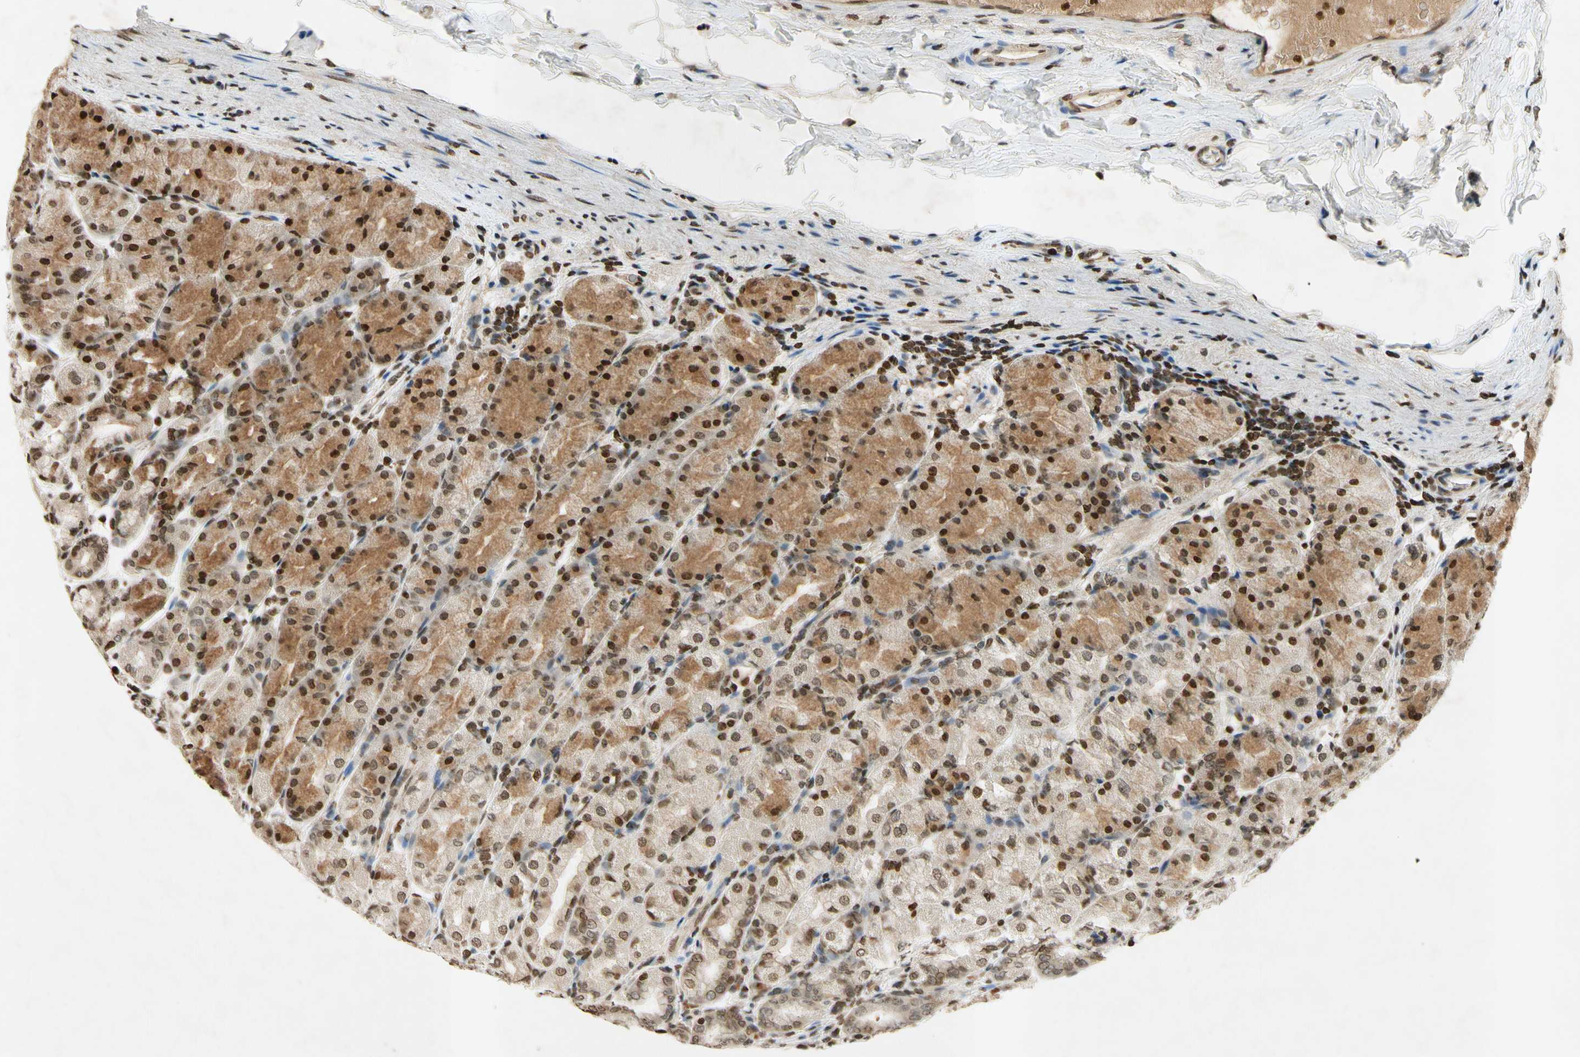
{"staining": {"intensity": "strong", "quantity": ">75%", "location": "cytoplasmic/membranous,nuclear"}, "tissue": "stomach", "cell_type": "Glandular cells", "image_type": "normal", "snomed": [{"axis": "morphology", "description": "Normal tissue, NOS"}, {"axis": "topography", "description": "Stomach, upper"}], "caption": "Brown immunohistochemical staining in unremarkable stomach shows strong cytoplasmic/membranous,nuclear positivity in about >75% of glandular cells.", "gene": "HOXB3", "patient": {"sex": "male", "age": 68}}